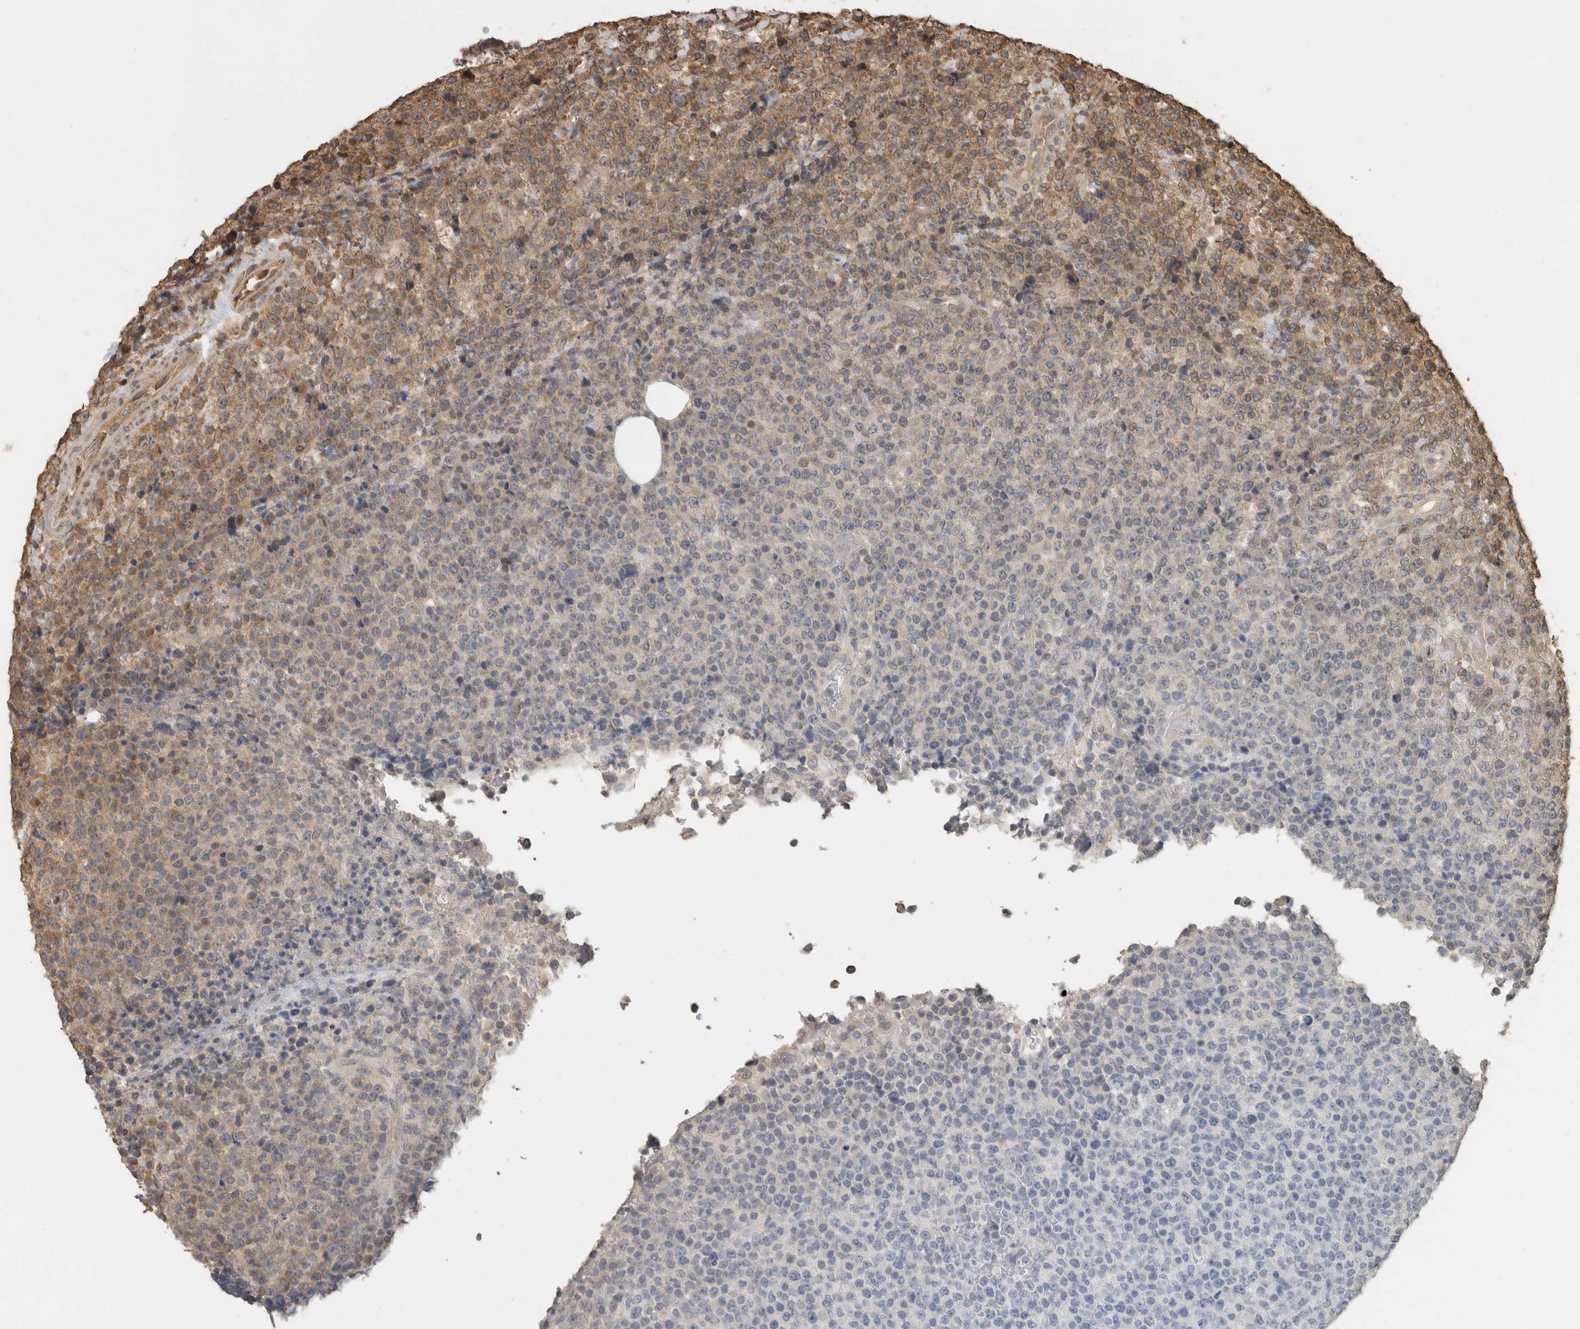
{"staining": {"intensity": "weak", "quantity": ">75%", "location": "cytoplasmic/membranous"}, "tissue": "lymphoma", "cell_type": "Tumor cells", "image_type": "cancer", "snomed": [{"axis": "morphology", "description": "Malignant lymphoma, non-Hodgkin's type, High grade"}, {"axis": "topography", "description": "Lymph node"}], "caption": "There is low levels of weak cytoplasmic/membranous positivity in tumor cells of lymphoma, as demonstrated by immunohistochemical staining (brown color).", "gene": "OTUD7B", "patient": {"sex": "male", "age": 13}}